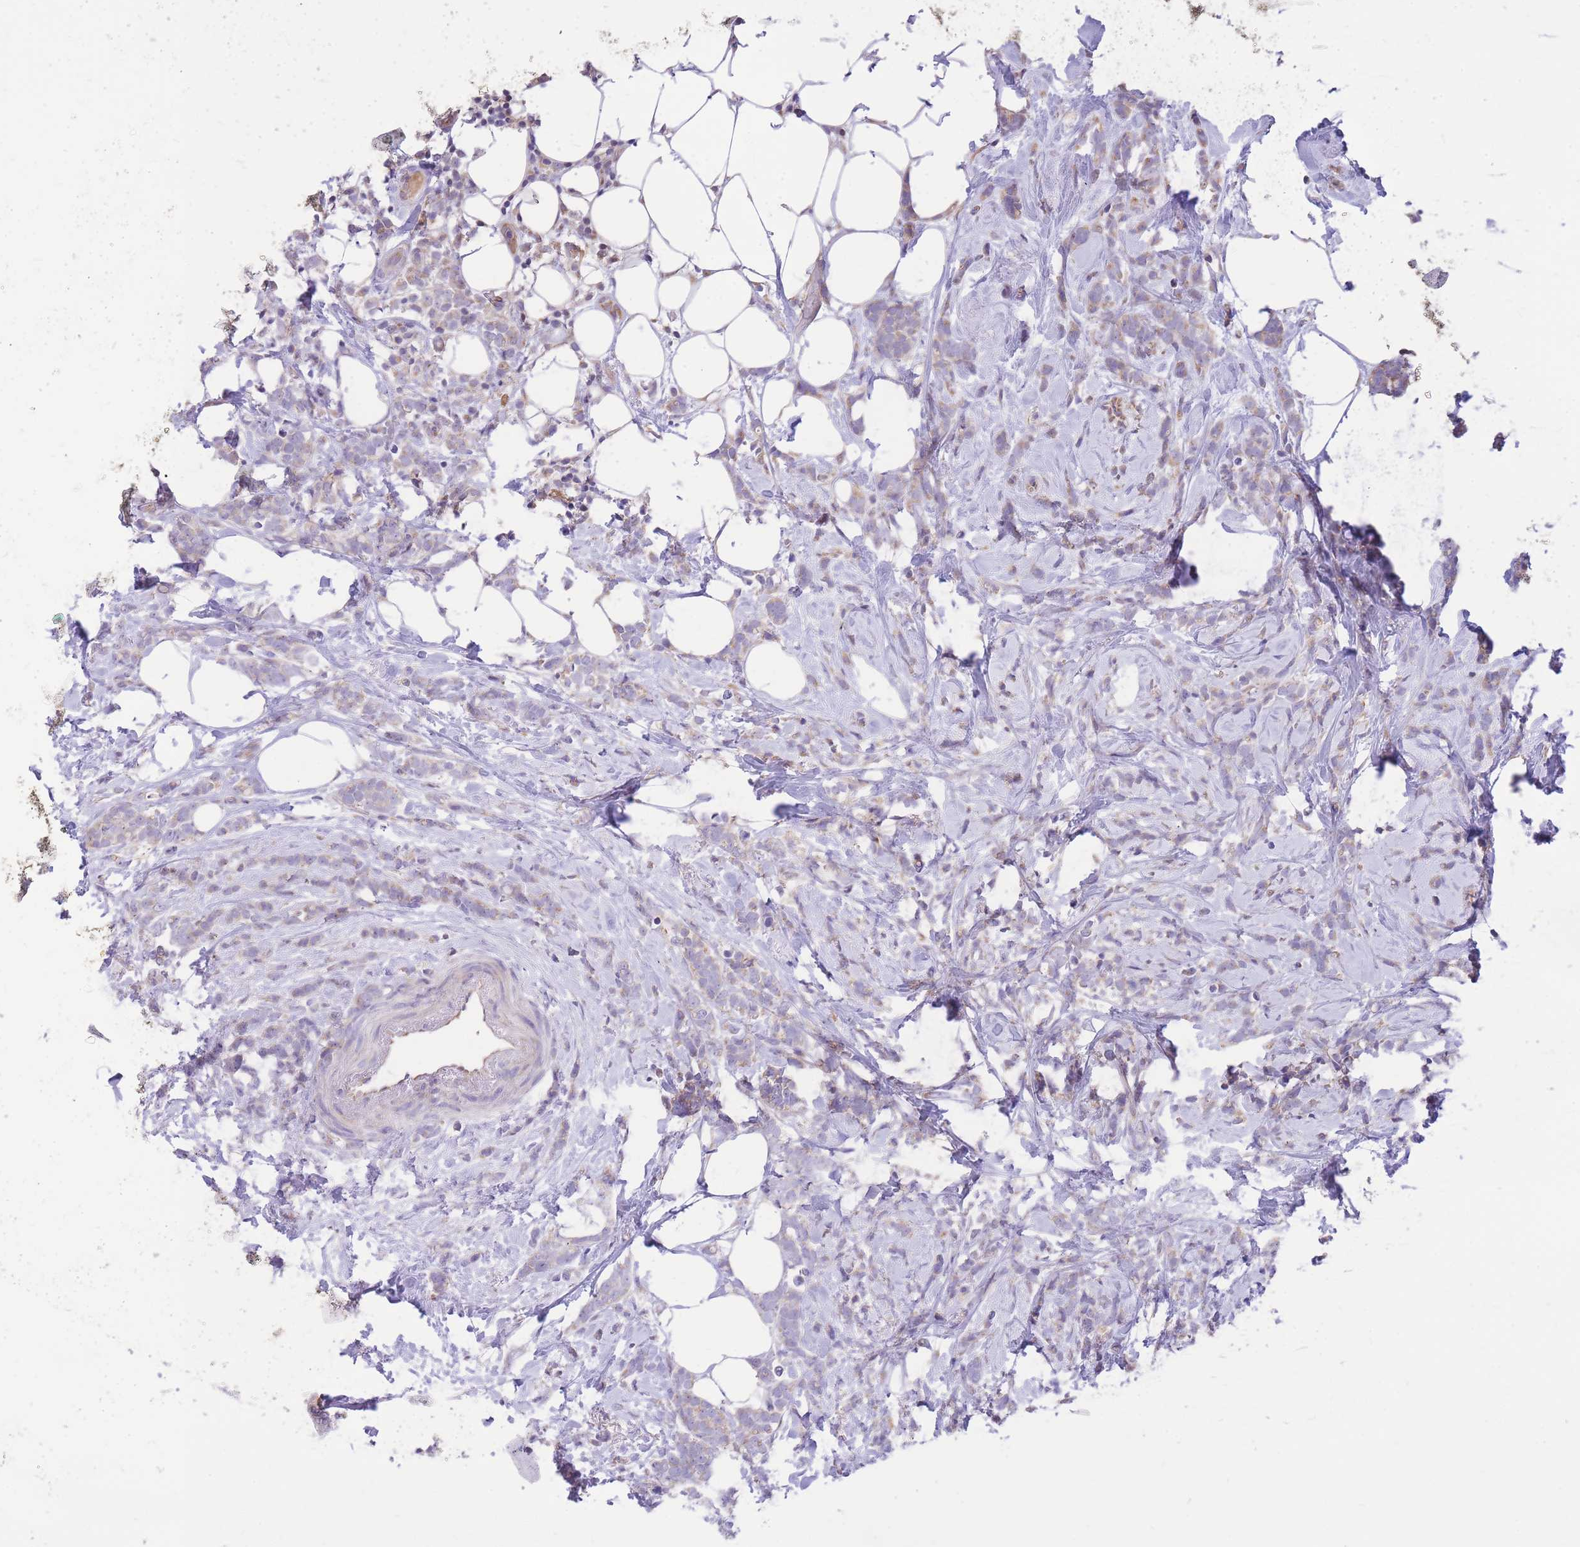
{"staining": {"intensity": "weak", "quantity": "<25%", "location": "cytoplasmic/membranous"}, "tissue": "breast cancer", "cell_type": "Tumor cells", "image_type": "cancer", "snomed": [{"axis": "morphology", "description": "Lobular carcinoma"}, {"axis": "topography", "description": "Breast"}], "caption": "A micrograph of human breast lobular carcinoma is negative for staining in tumor cells. (Stains: DAB (3,3'-diaminobenzidine) immunohistochemistry with hematoxylin counter stain, Microscopy: brightfield microscopy at high magnification).", "gene": "TOPAZ1", "patient": {"sex": "female", "age": 58}}